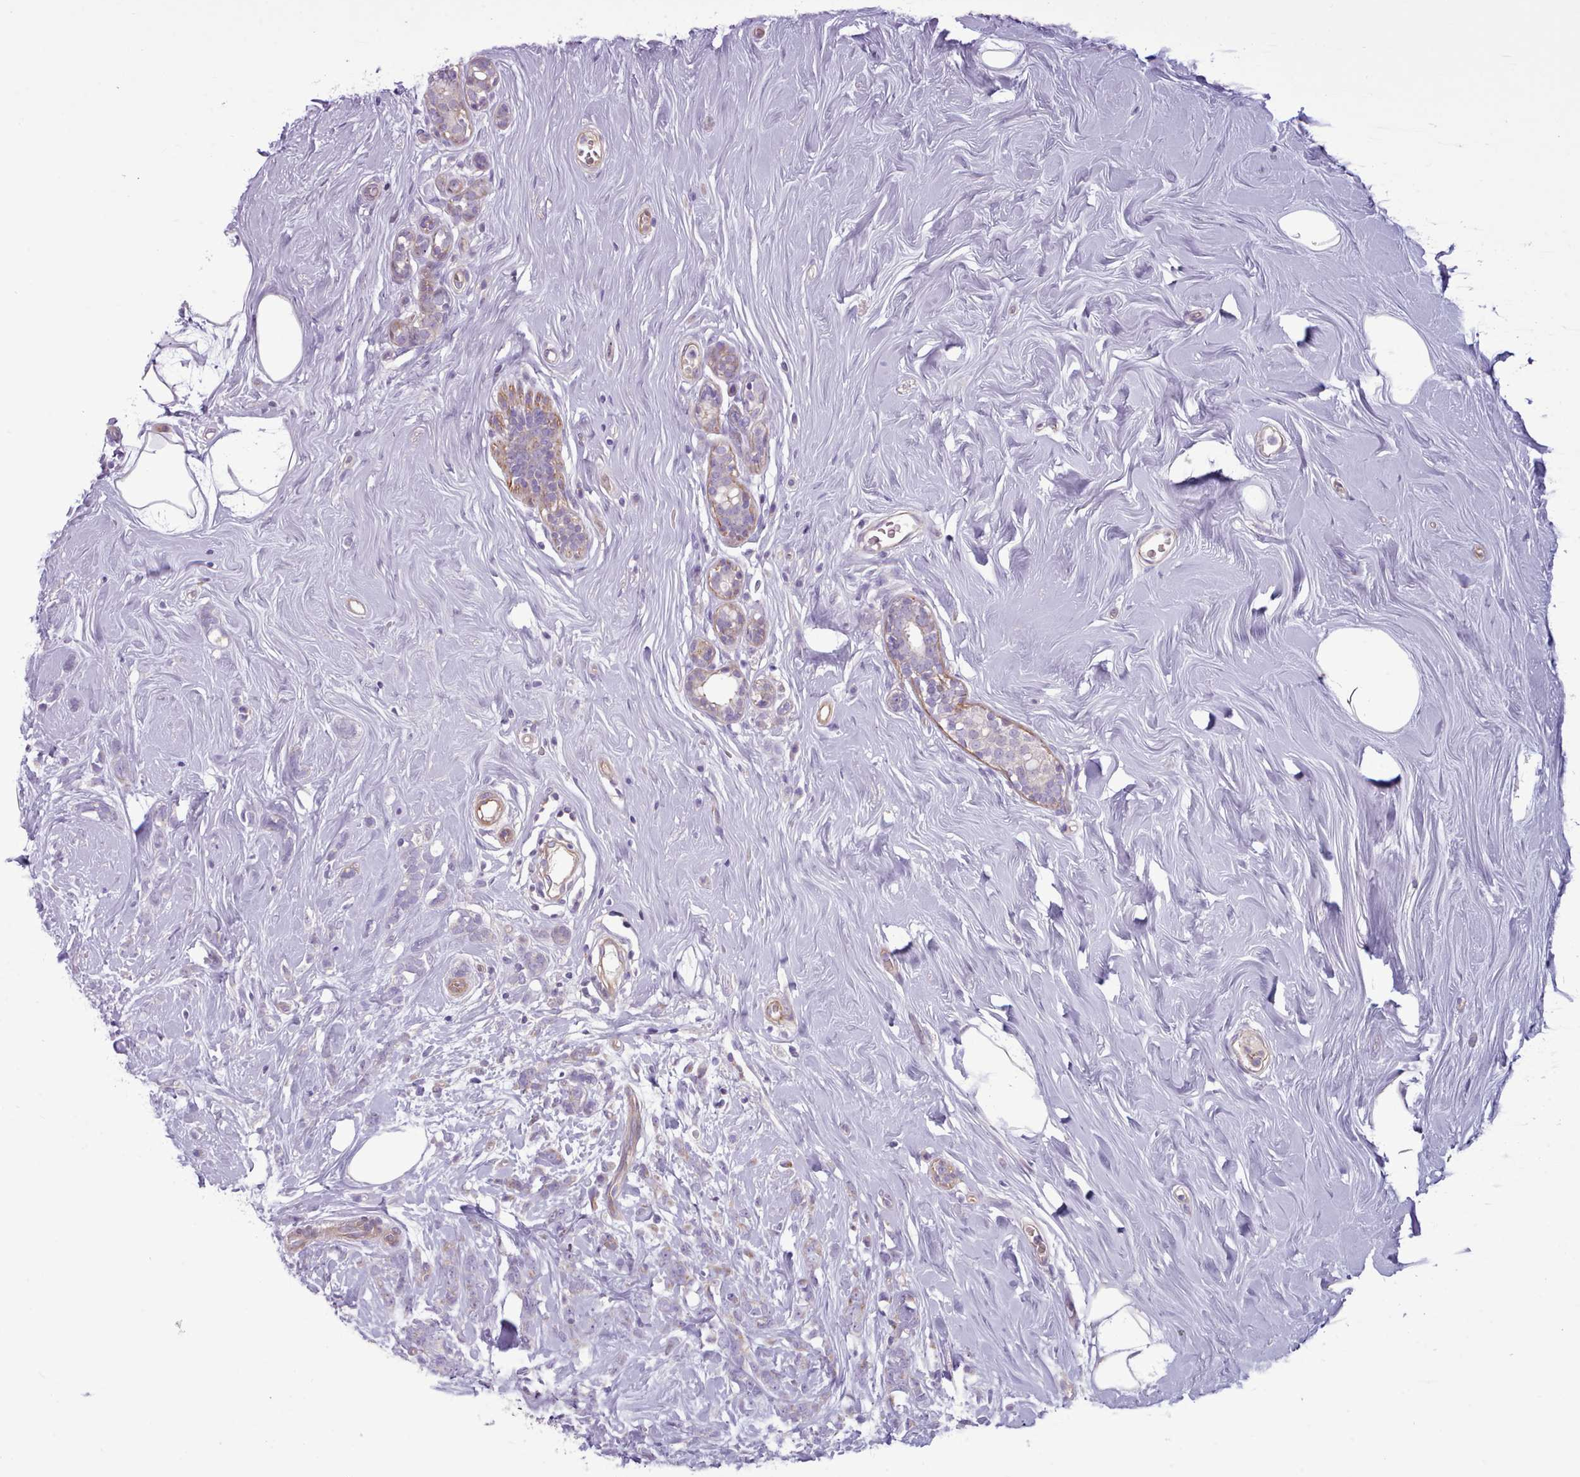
{"staining": {"intensity": "negative", "quantity": "none", "location": "none"}, "tissue": "breast cancer", "cell_type": "Tumor cells", "image_type": "cancer", "snomed": [{"axis": "morphology", "description": "Lobular carcinoma"}, {"axis": "topography", "description": "Breast"}], "caption": "Breast cancer was stained to show a protein in brown. There is no significant positivity in tumor cells. Nuclei are stained in blue.", "gene": "TENT4B", "patient": {"sex": "female", "age": 58}}